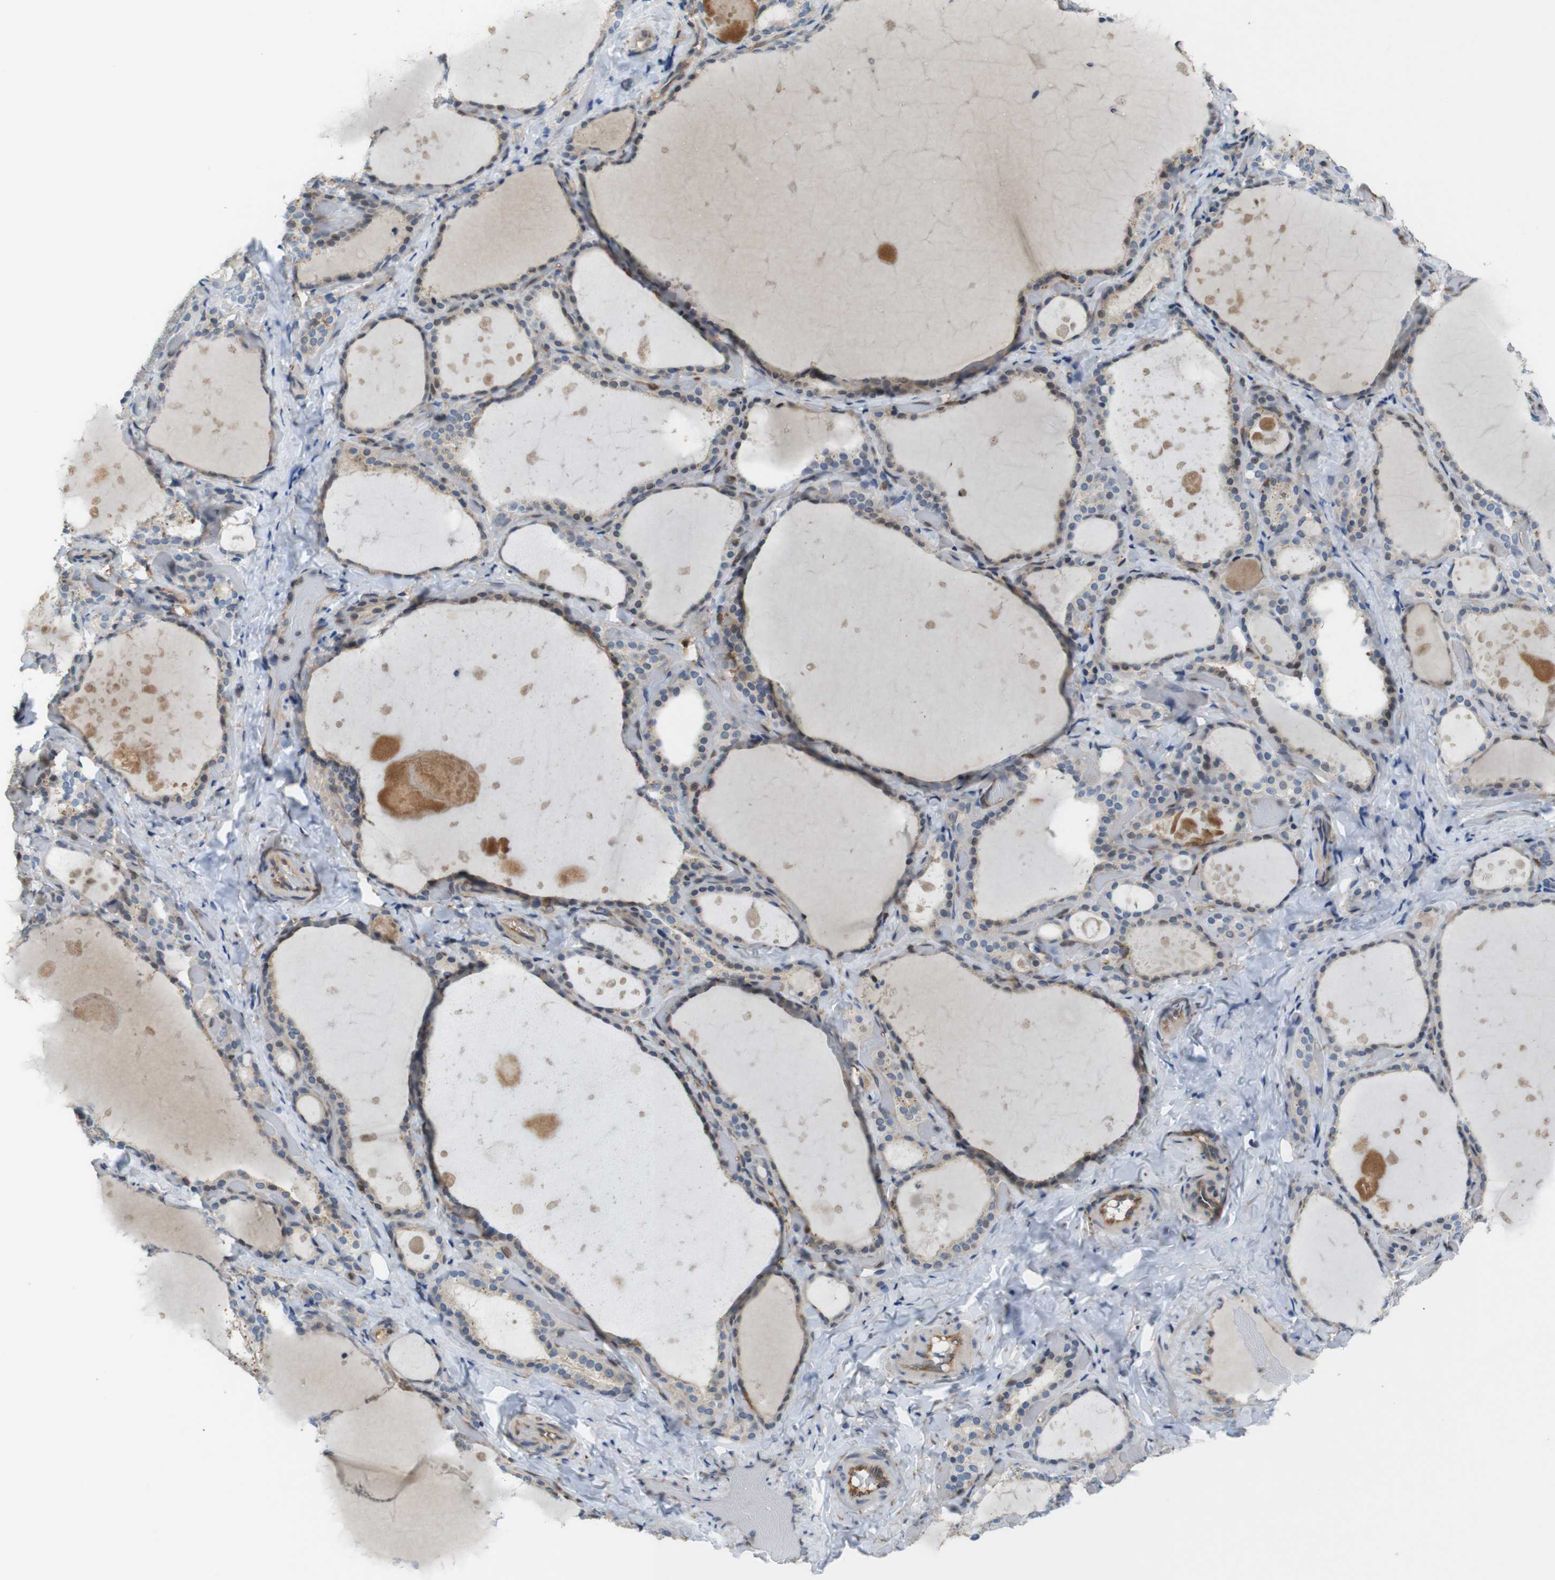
{"staining": {"intensity": "moderate", "quantity": "25%-75%", "location": "cytoplasmic/membranous"}, "tissue": "thyroid gland", "cell_type": "Glandular cells", "image_type": "normal", "snomed": [{"axis": "morphology", "description": "Normal tissue, NOS"}, {"axis": "topography", "description": "Thyroid gland"}], "caption": "IHC histopathology image of normal thyroid gland: thyroid gland stained using immunohistochemistry (IHC) exhibits medium levels of moderate protein expression localized specifically in the cytoplasmic/membranous of glandular cells, appearing as a cytoplasmic/membranous brown color.", "gene": "PCDH10", "patient": {"sex": "female", "age": 44}}